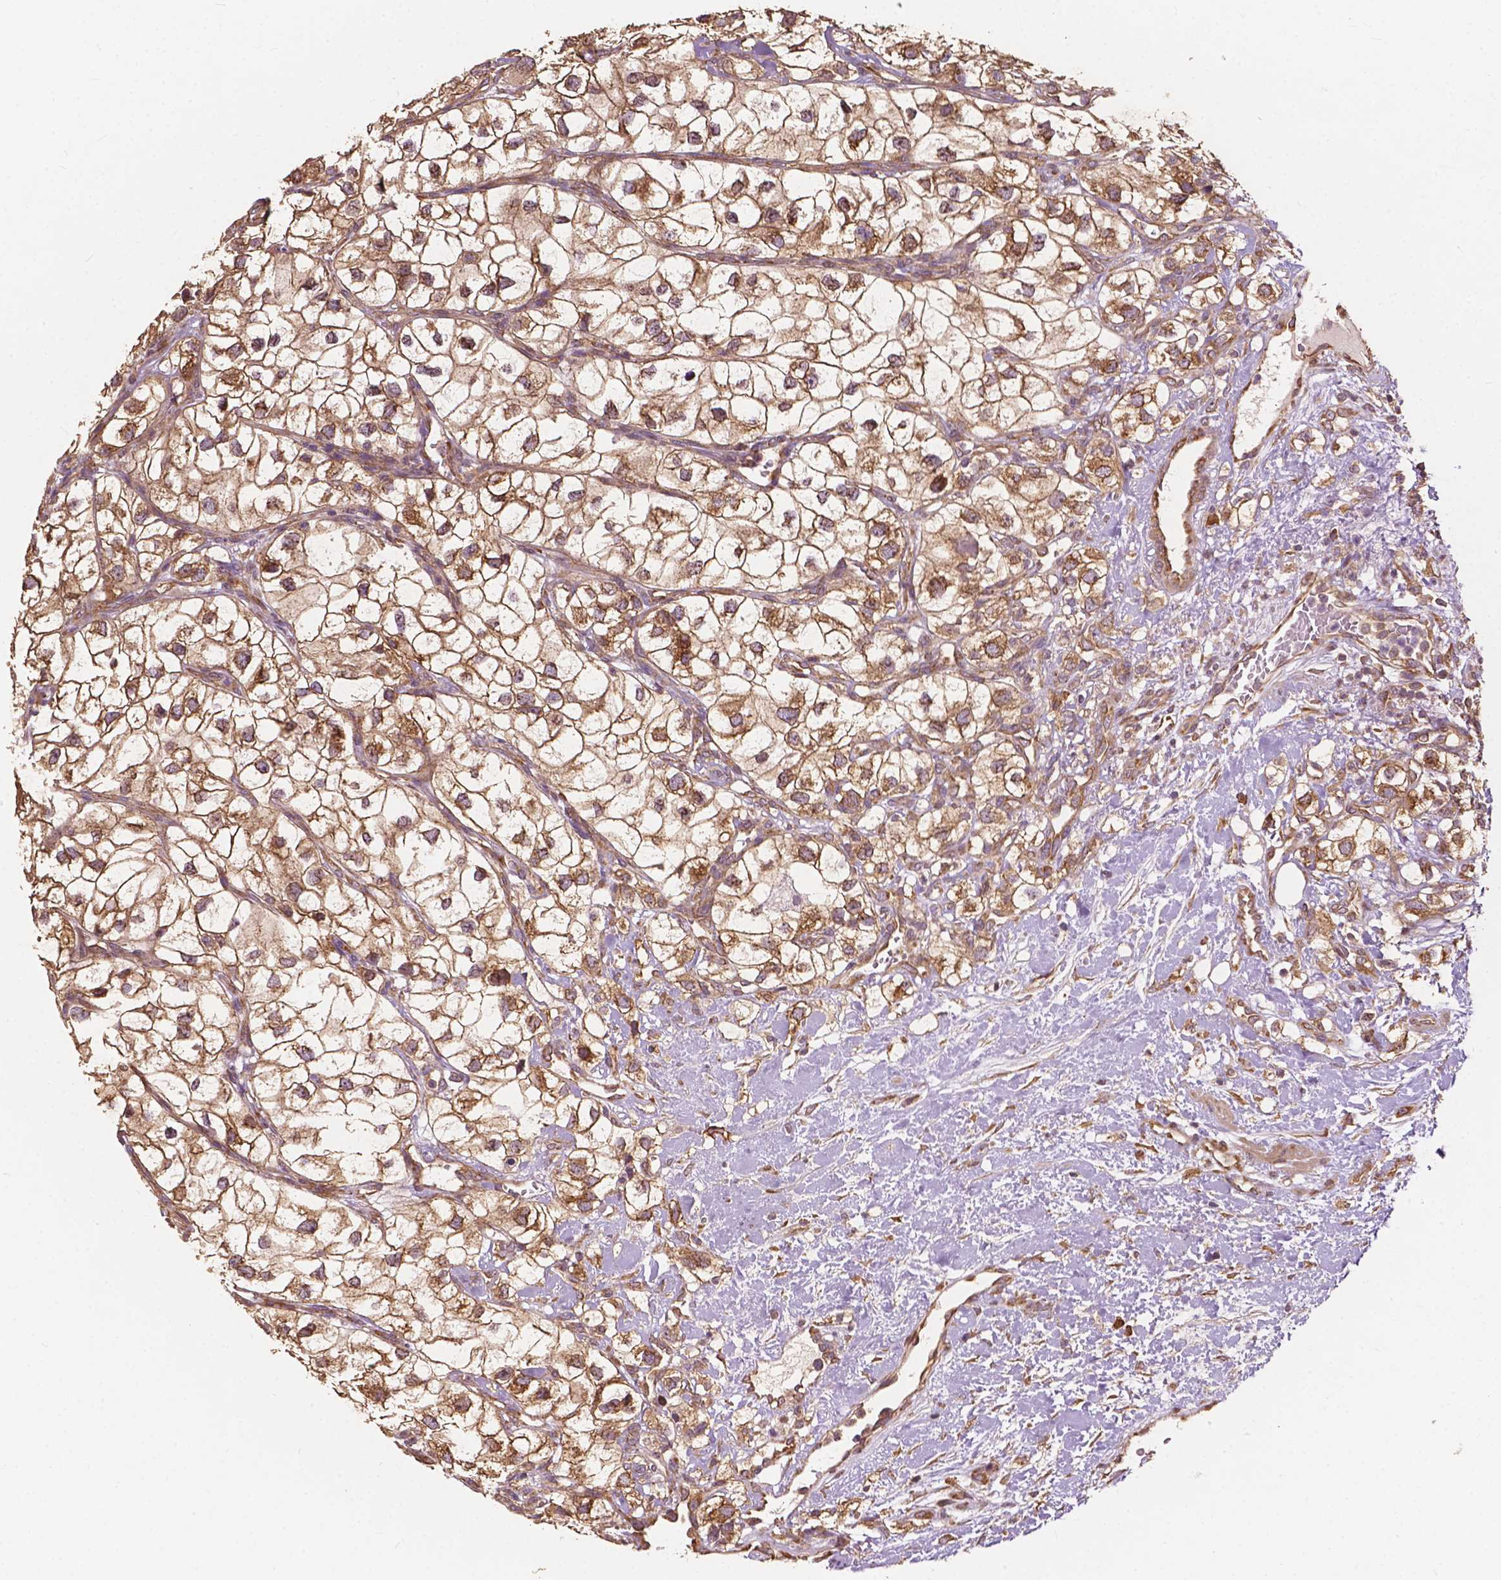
{"staining": {"intensity": "moderate", "quantity": ">75%", "location": "cytoplasmic/membranous"}, "tissue": "renal cancer", "cell_type": "Tumor cells", "image_type": "cancer", "snomed": [{"axis": "morphology", "description": "Adenocarcinoma, NOS"}, {"axis": "topography", "description": "Kidney"}], "caption": "Immunohistochemical staining of human renal adenocarcinoma shows medium levels of moderate cytoplasmic/membranous protein positivity in about >75% of tumor cells.", "gene": "G3BP1", "patient": {"sex": "male", "age": 59}}